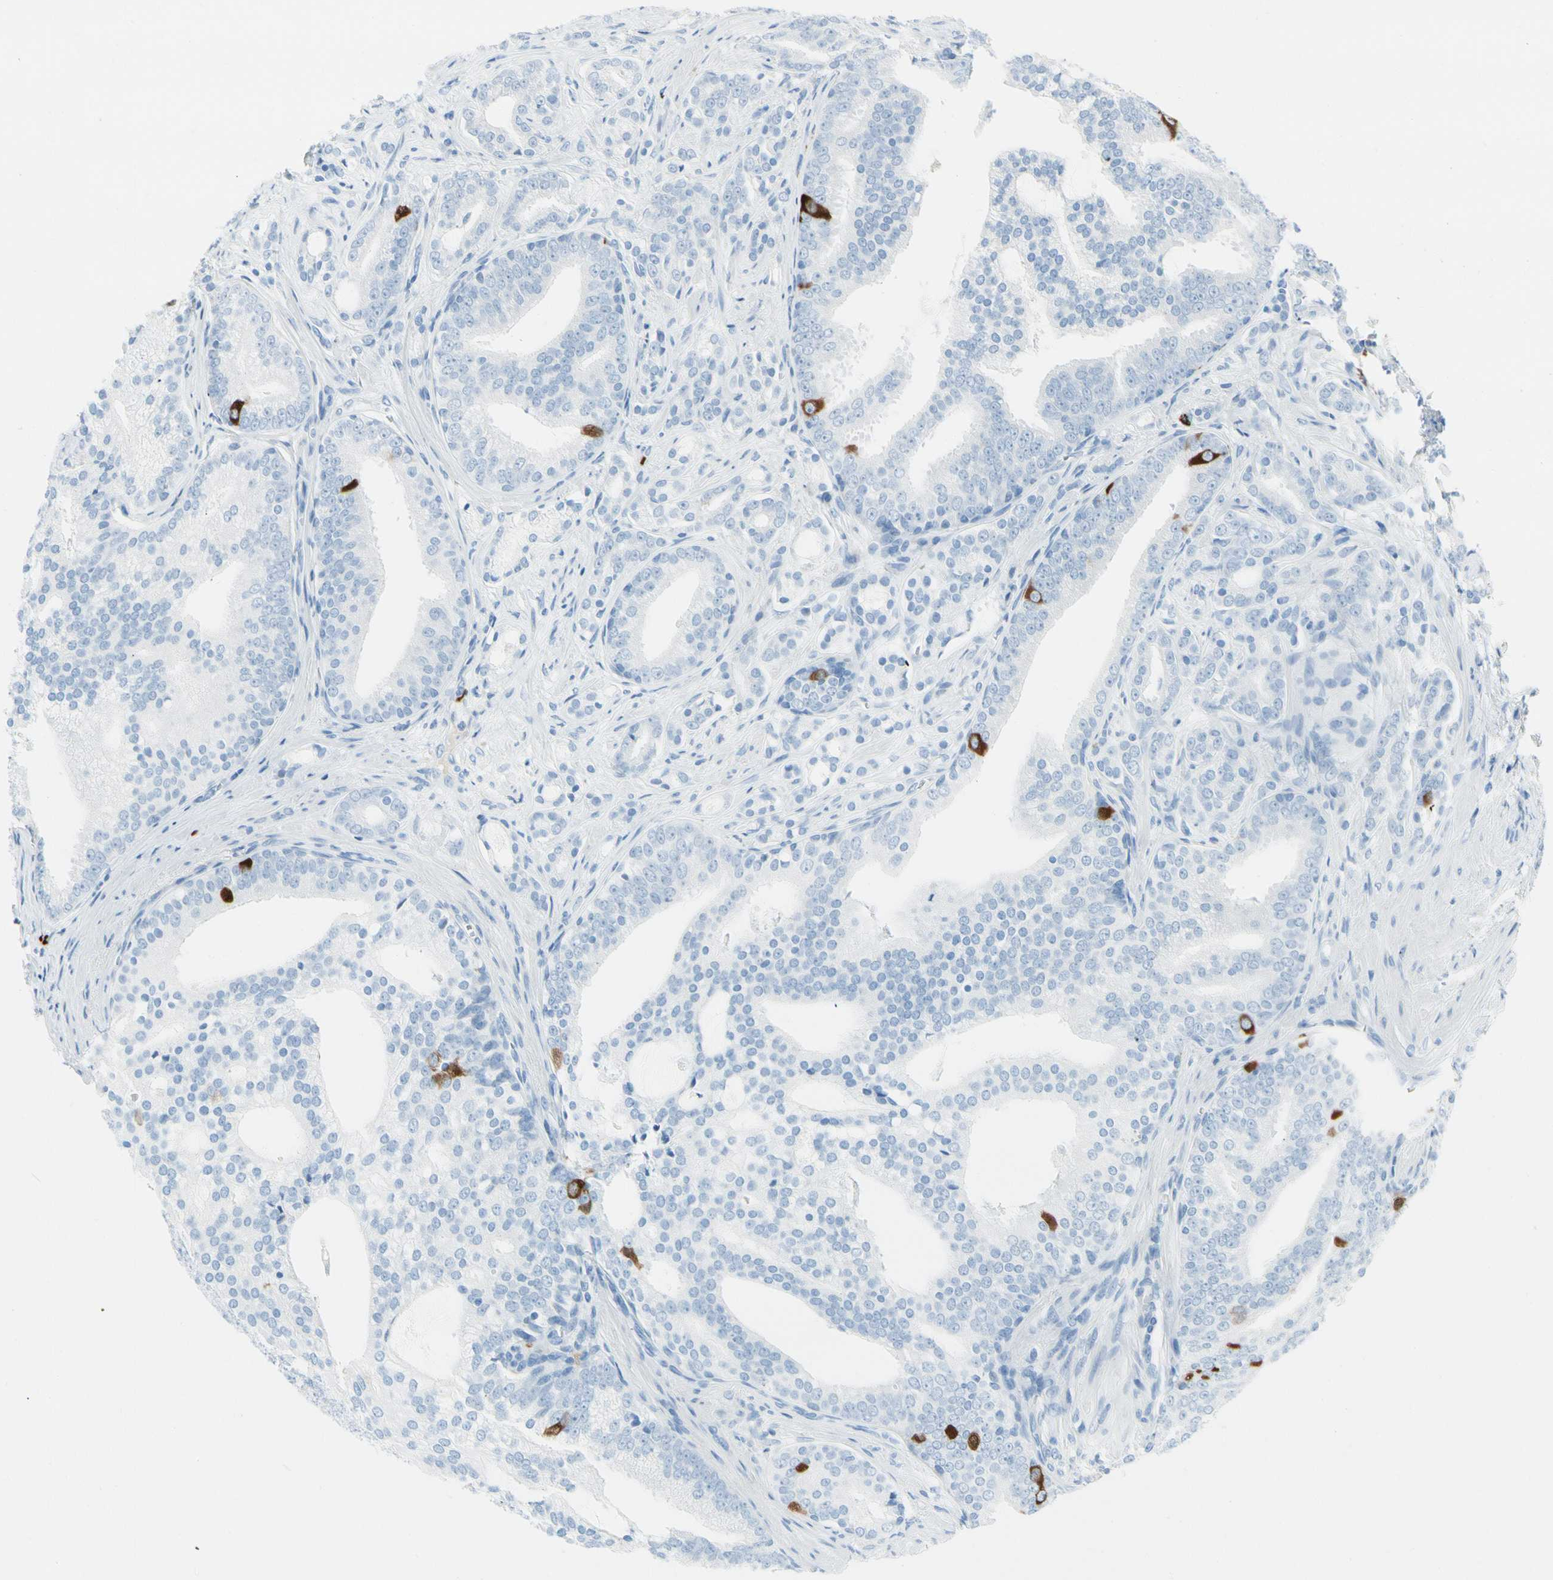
{"staining": {"intensity": "strong", "quantity": "<25%", "location": "cytoplasmic/membranous"}, "tissue": "prostate cancer", "cell_type": "Tumor cells", "image_type": "cancer", "snomed": [{"axis": "morphology", "description": "Adenocarcinoma, Low grade"}, {"axis": "topography", "description": "Prostate"}], "caption": "Prostate cancer tissue shows strong cytoplasmic/membranous positivity in about <25% of tumor cells", "gene": "TACC3", "patient": {"sex": "male", "age": 58}}